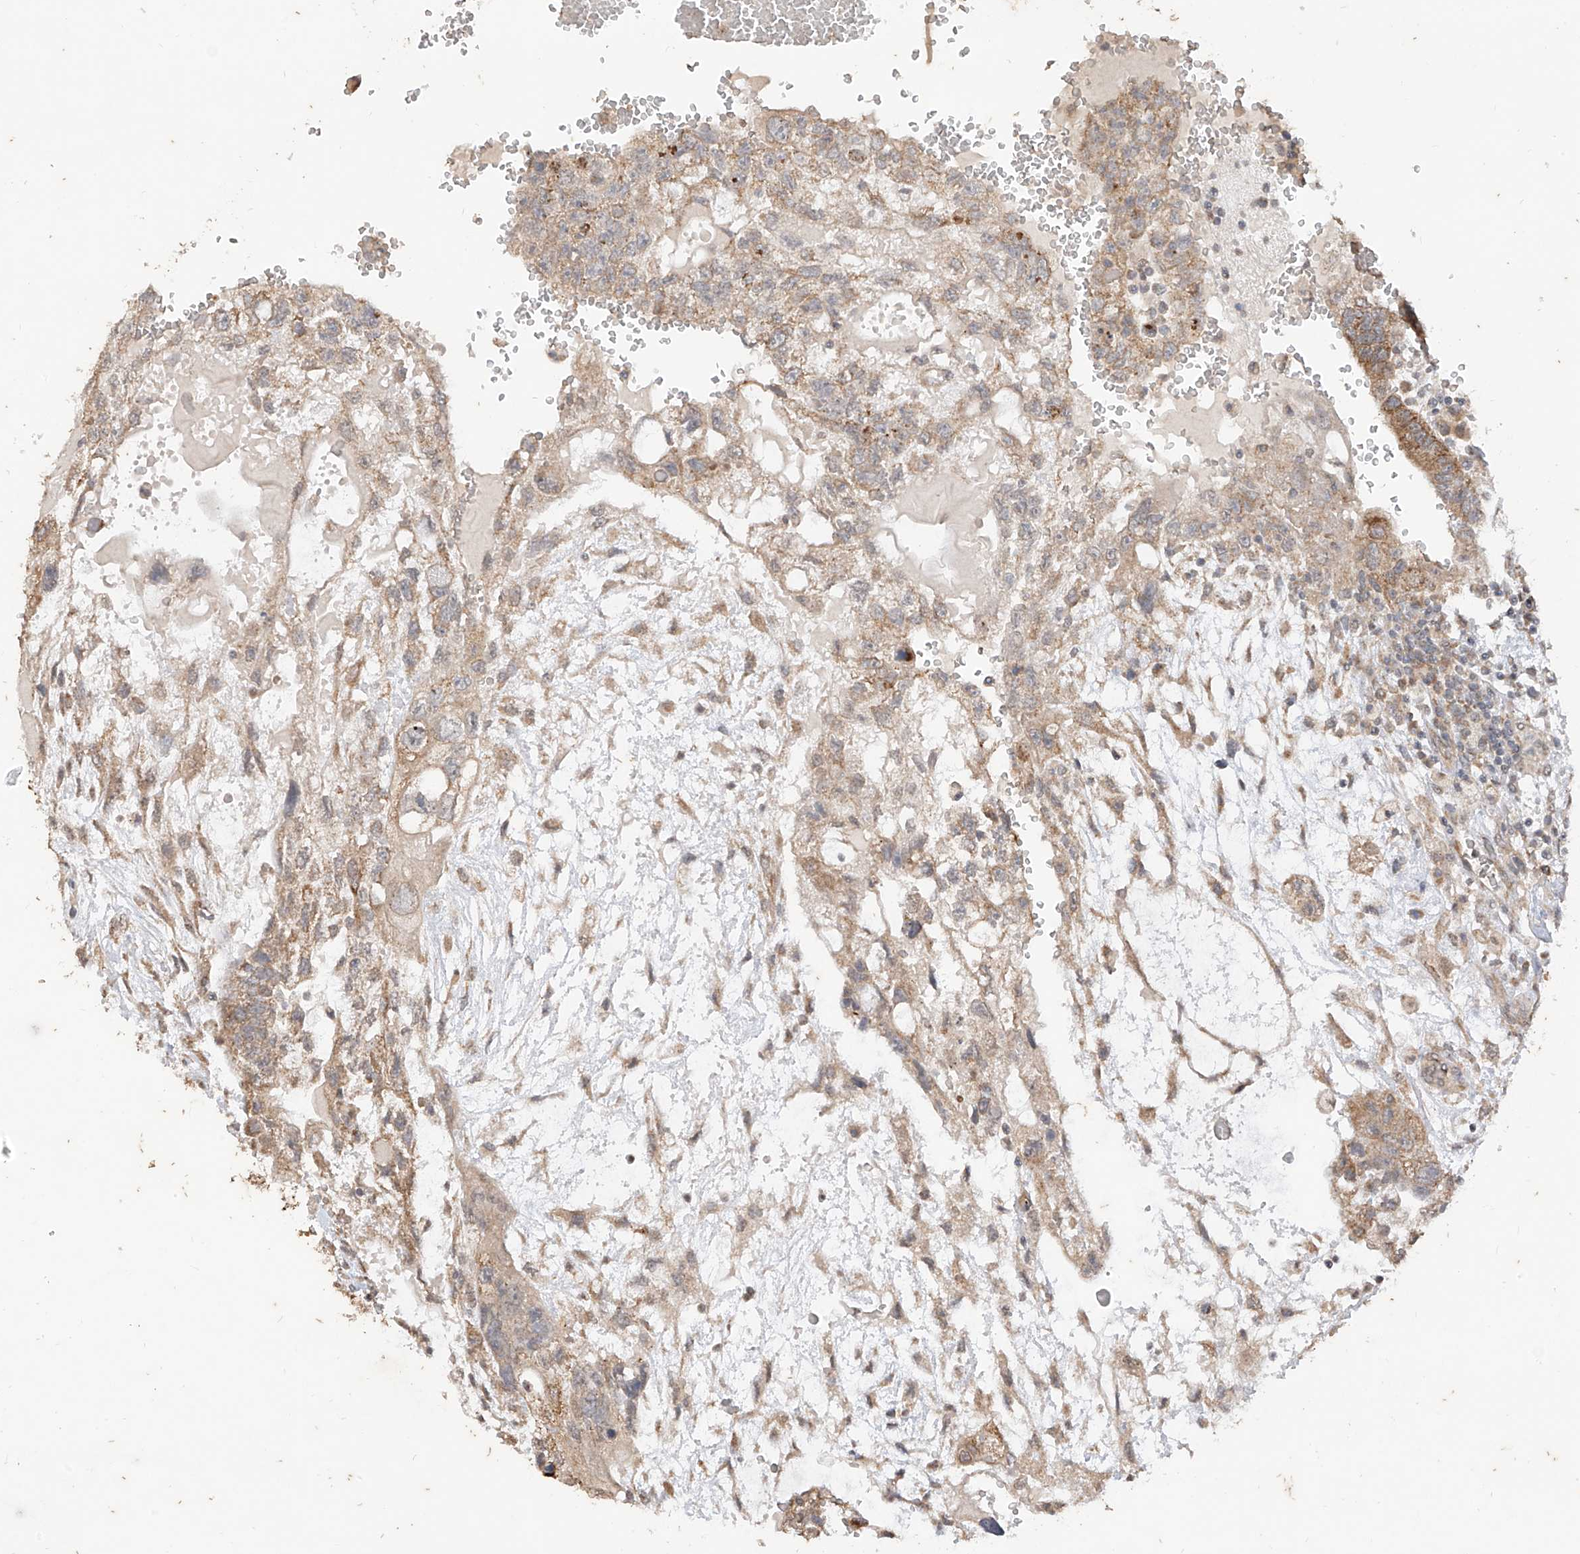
{"staining": {"intensity": "moderate", "quantity": ">75%", "location": "cytoplasmic/membranous"}, "tissue": "testis cancer", "cell_type": "Tumor cells", "image_type": "cancer", "snomed": [{"axis": "morphology", "description": "Carcinoma, Embryonal, NOS"}, {"axis": "topography", "description": "Testis"}], "caption": "There is medium levels of moderate cytoplasmic/membranous positivity in tumor cells of testis embryonal carcinoma, as demonstrated by immunohistochemical staining (brown color).", "gene": "MTUS2", "patient": {"sex": "male", "age": 36}}